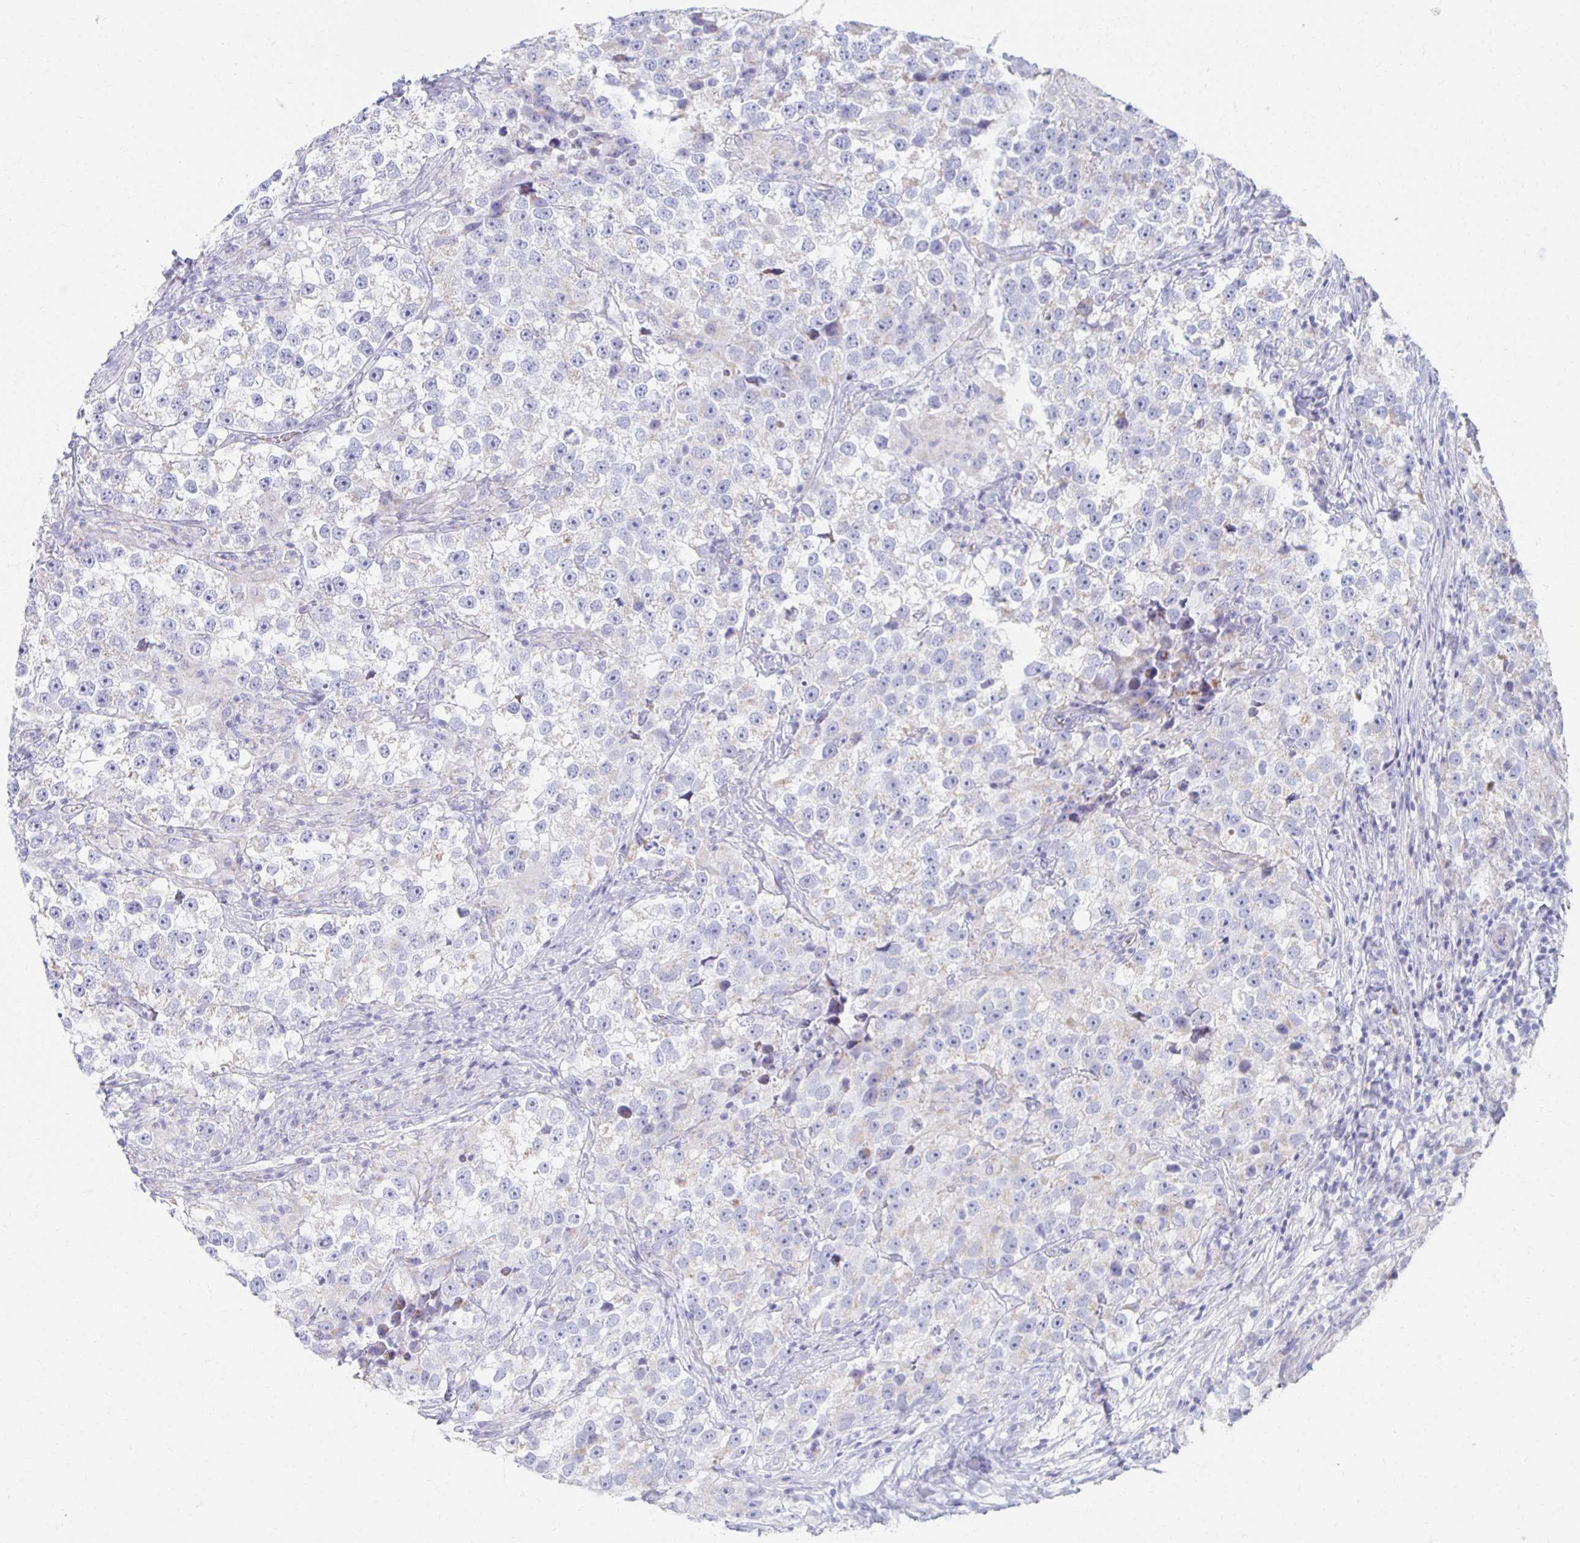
{"staining": {"intensity": "negative", "quantity": "none", "location": "none"}, "tissue": "testis cancer", "cell_type": "Tumor cells", "image_type": "cancer", "snomed": [{"axis": "morphology", "description": "Seminoma, NOS"}, {"axis": "topography", "description": "Testis"}], "caption": "Human testis cancer (seminoma) stained for a protein using IHC displays no expression in tumor cells.", "gene": "TEX44", "patient": {"sex": "male", "age": 46}}